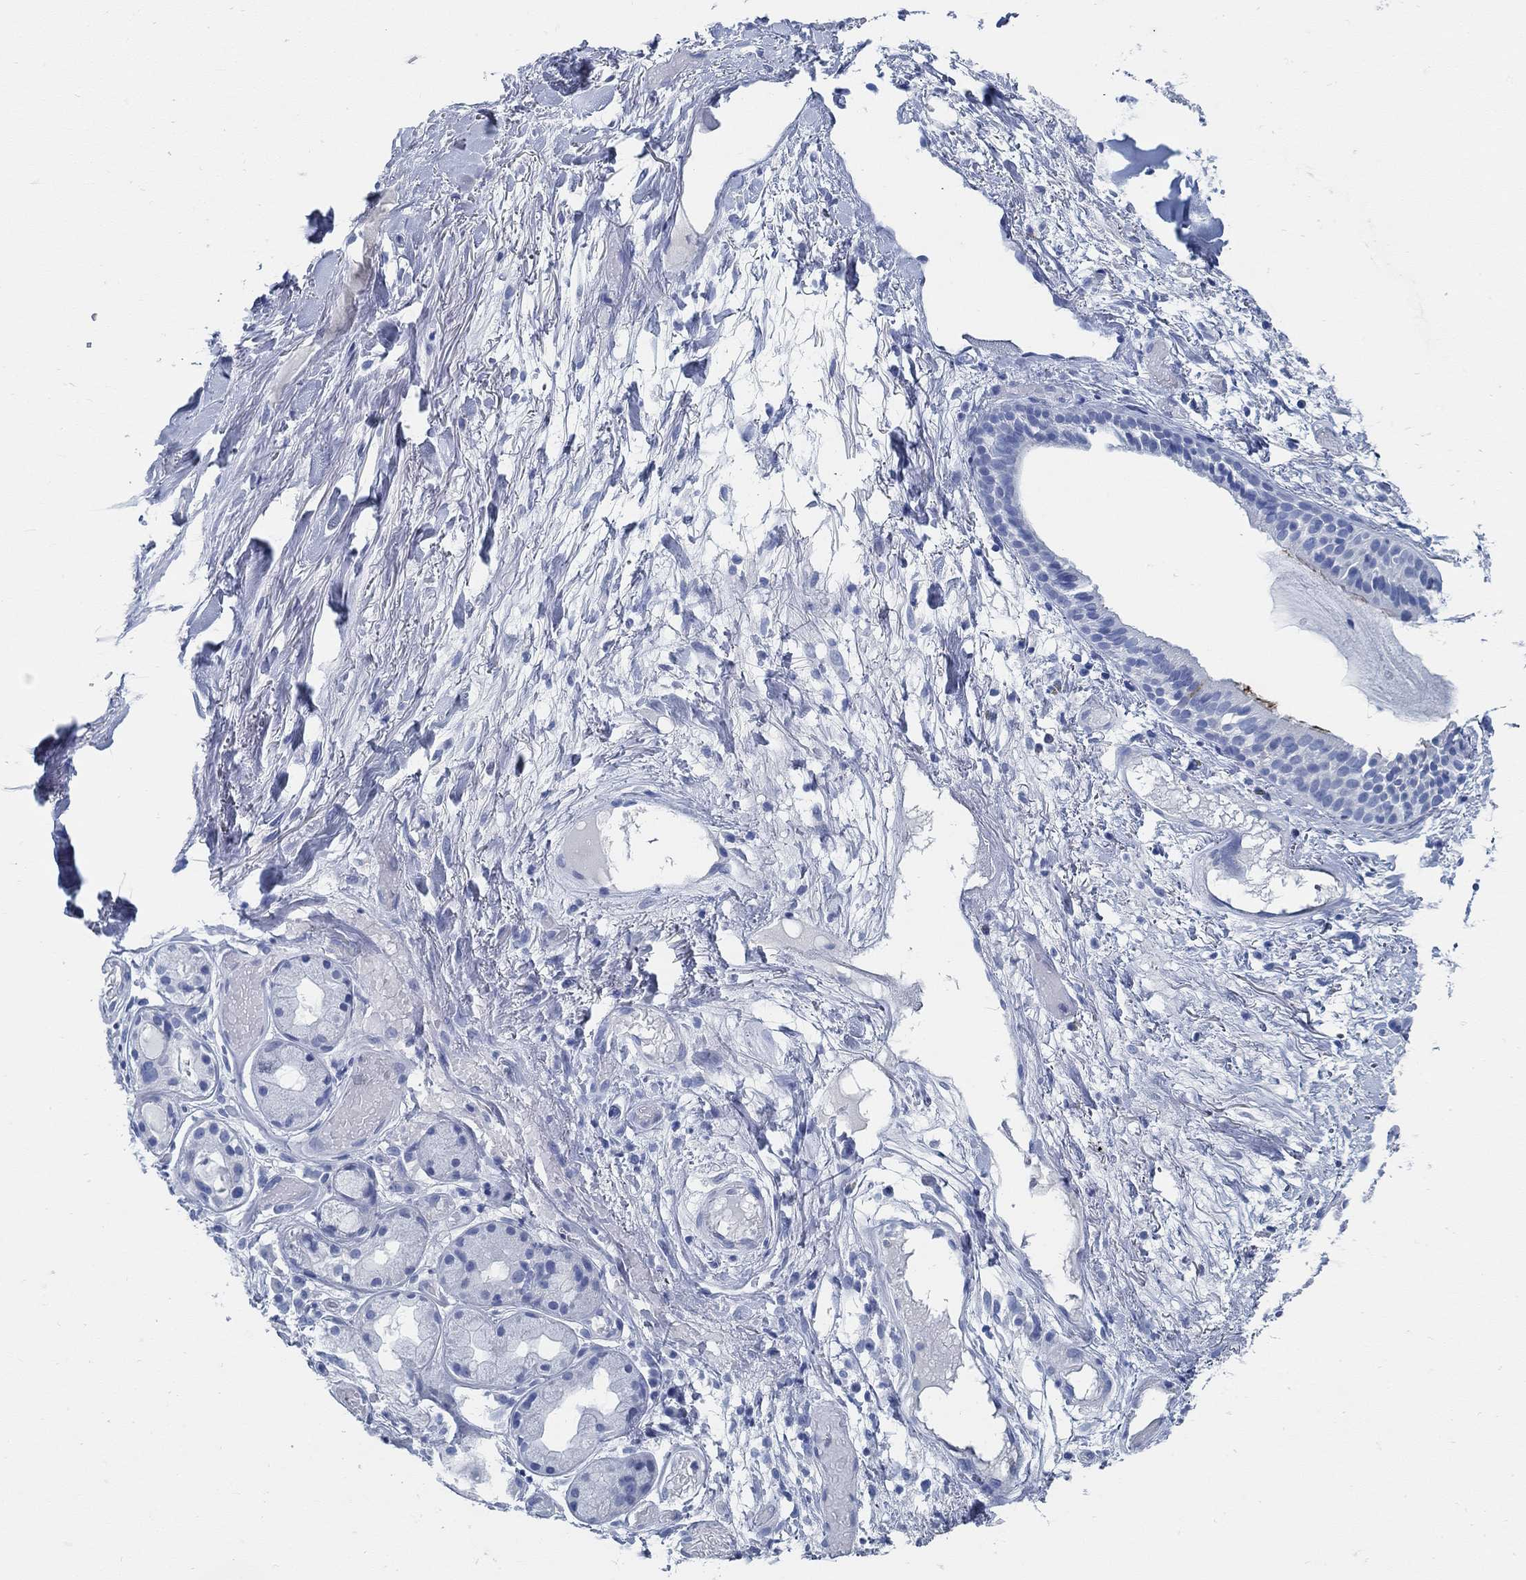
{"staining": {"intensity": "negative", "quantity": "none", "location": "none"}, "tissue": "adipose tissue", "cell_type": "Adipocytes", "image_type": "normal", "snomed": [{"axis": "morphology", "description": "Normal tissue, NOS"}, {"axis": "topography", "description": "Cartilage tissue"}], "caption": "High magnification brightfield microscopy of normal adipose tissue stained with DAB (brown) and counterstained with hematoxylin (blue): adipocytes show no significant positivity. (Brightfield microscopy of DAB (3,3'-diaminobenzidine) immunohistochemistry at high magnification).", "gene": "SLC45A1", "patient": {"sex": "male", "age": 62}}